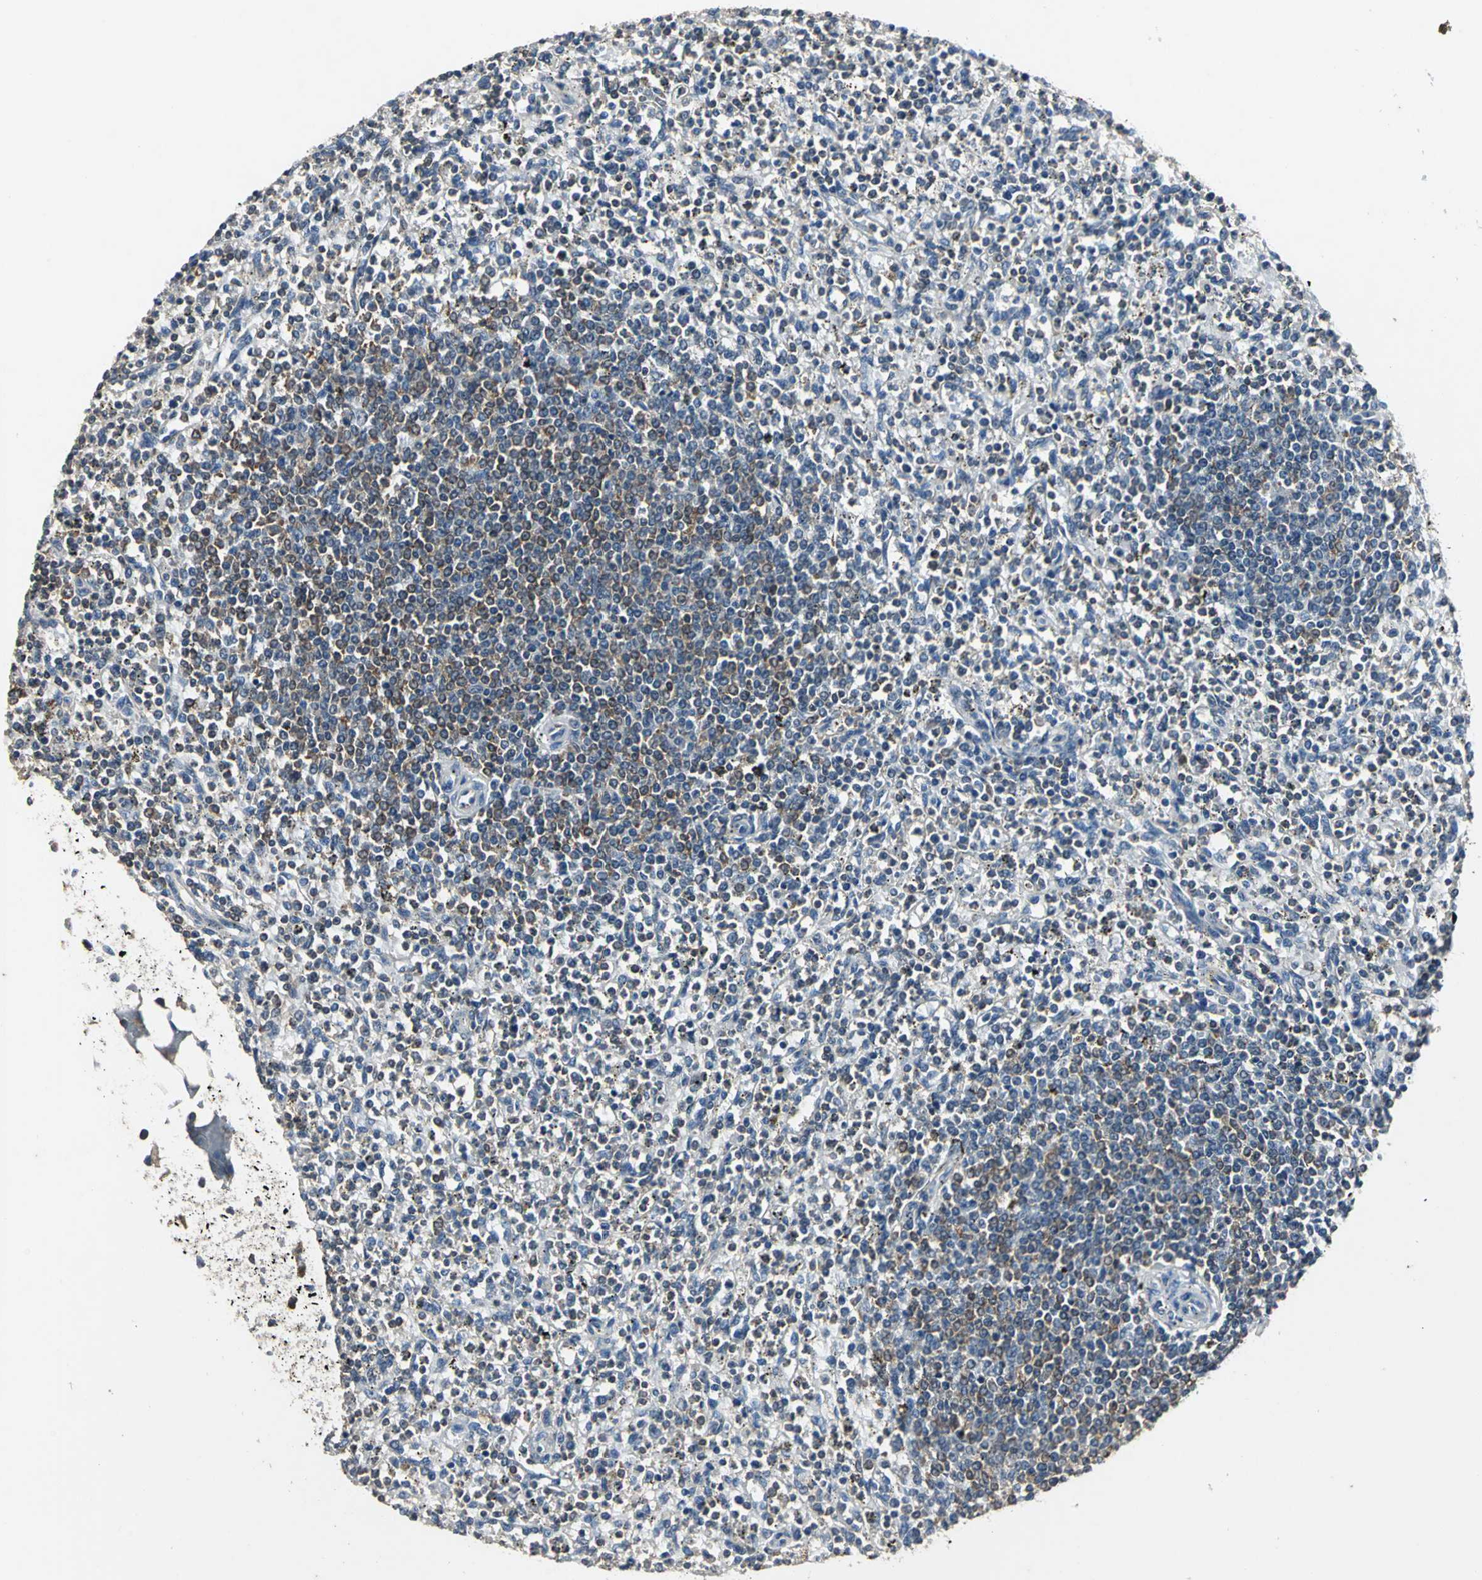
{"staining": {"intensity": "moderate", "quantity": "25%-75%", "location": "cytoplasmic/membranous"}, "tissue": "spleen", "cell_type": "Cells in red pulp", "image_type": "normal", "snomed": [{"axis": "morphology", "description": "Normal tissue, NOS"}, {"axis": "topography", "description": "Spleen"}], "caption": "Immunohistochemical staining of normal spleen demonstrates medium levels of moderate cytoplasmic/membranous expression in approximately 25%-75% of cells in red pulp.", "gene": "IRF3", "patient": {"sex": "male", "age": 72}}